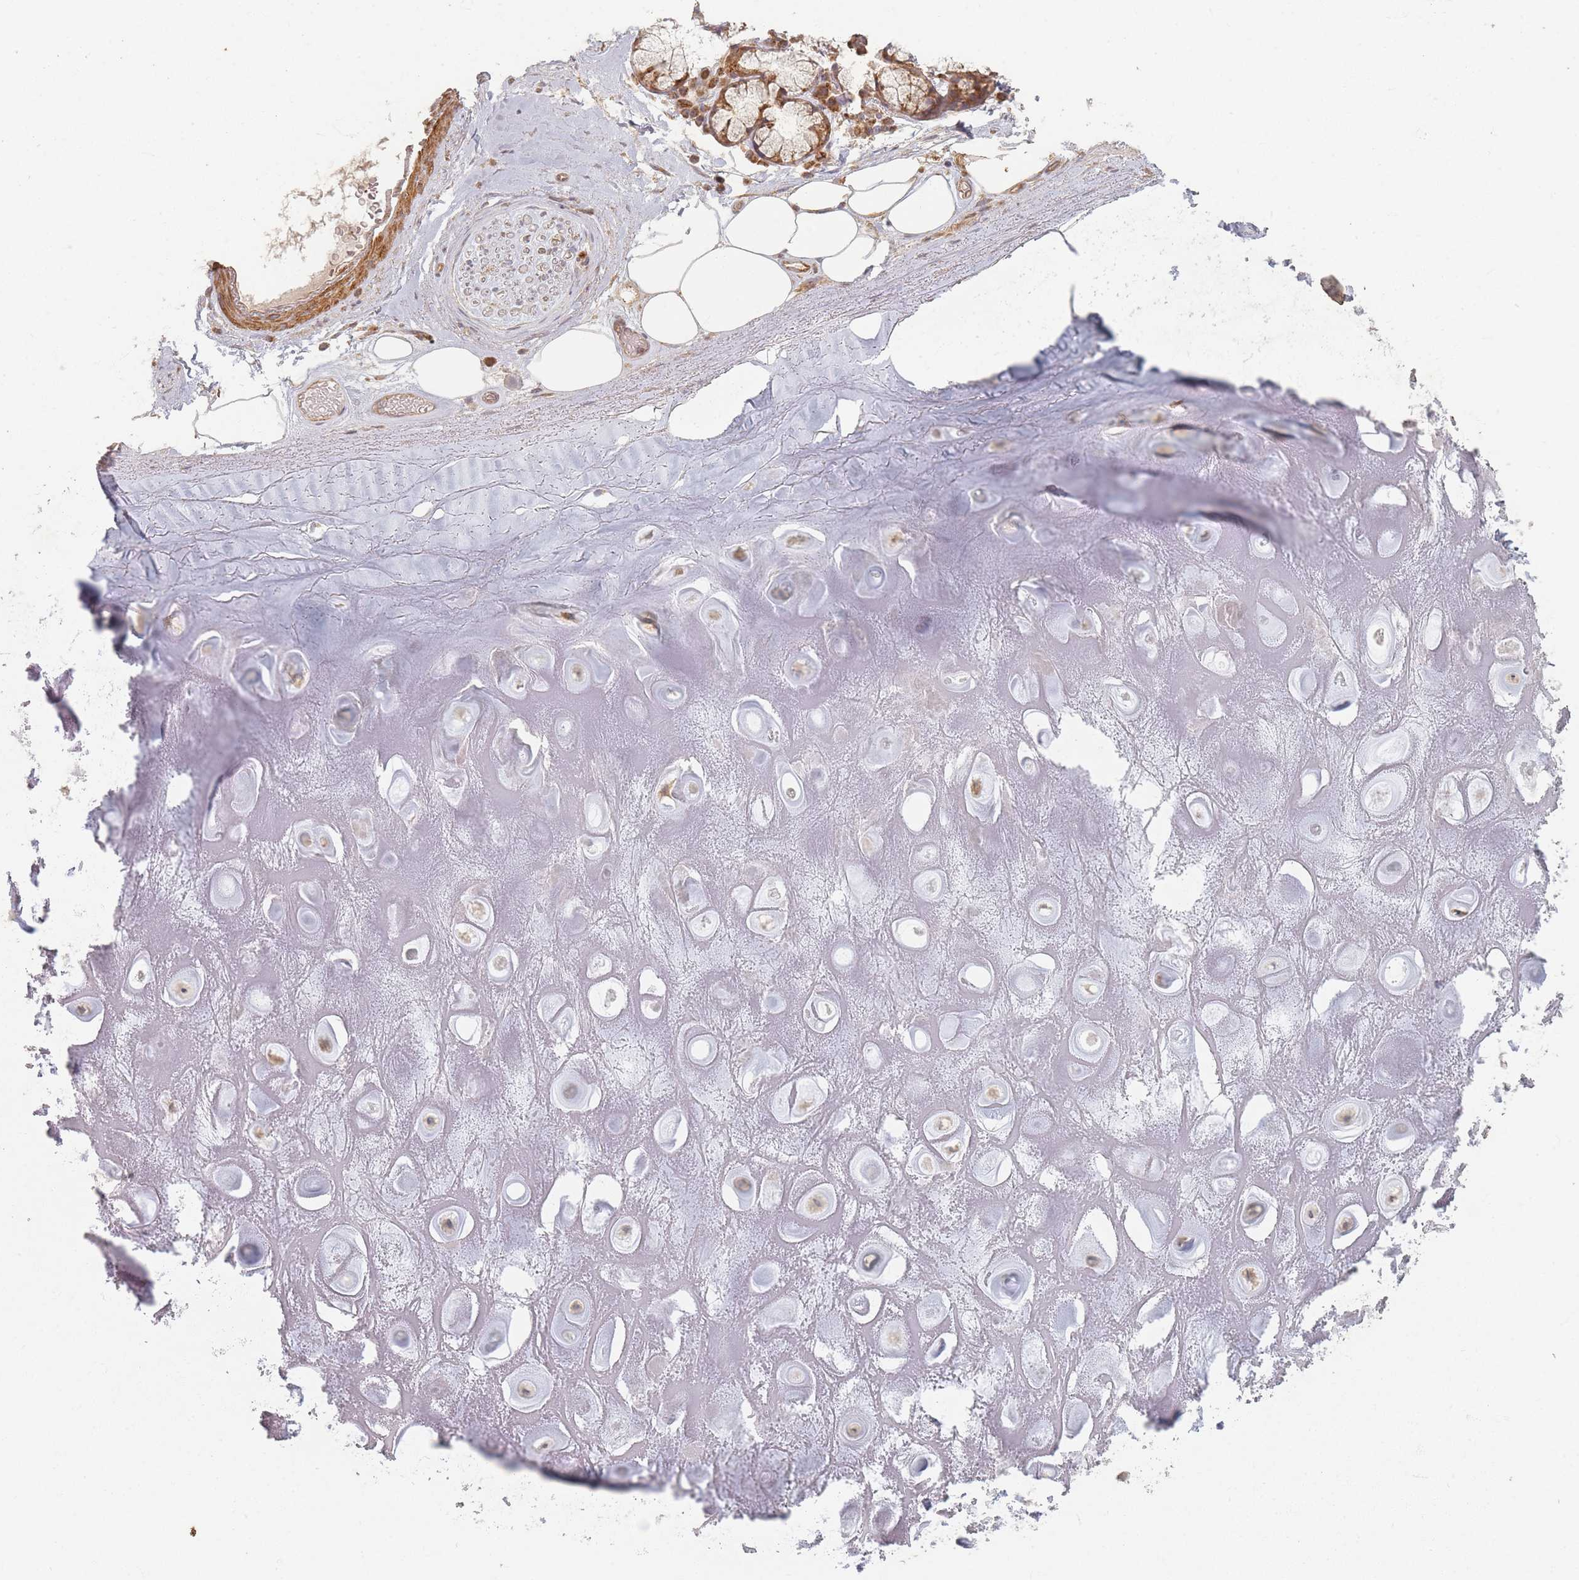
{"staining": {"intensity": "negative", "quantity": "none", "location": "none"}, "tissue": "adipose tissue", "cell_type": "Adipocytes", "image_type": "normal", "snomed": [{"axis": "morphology", "description": "Normal tissue, NOS"}, {"axis": "topography", "description": "Cartilage tissue"}], "caption": "This is an immunohistochemistry (IHC) image of unremarkable adipose tissue. There is no positivity in adipocytes.", "gene": "MRPS6", "patient": {"sex": "male", "age": 81}}